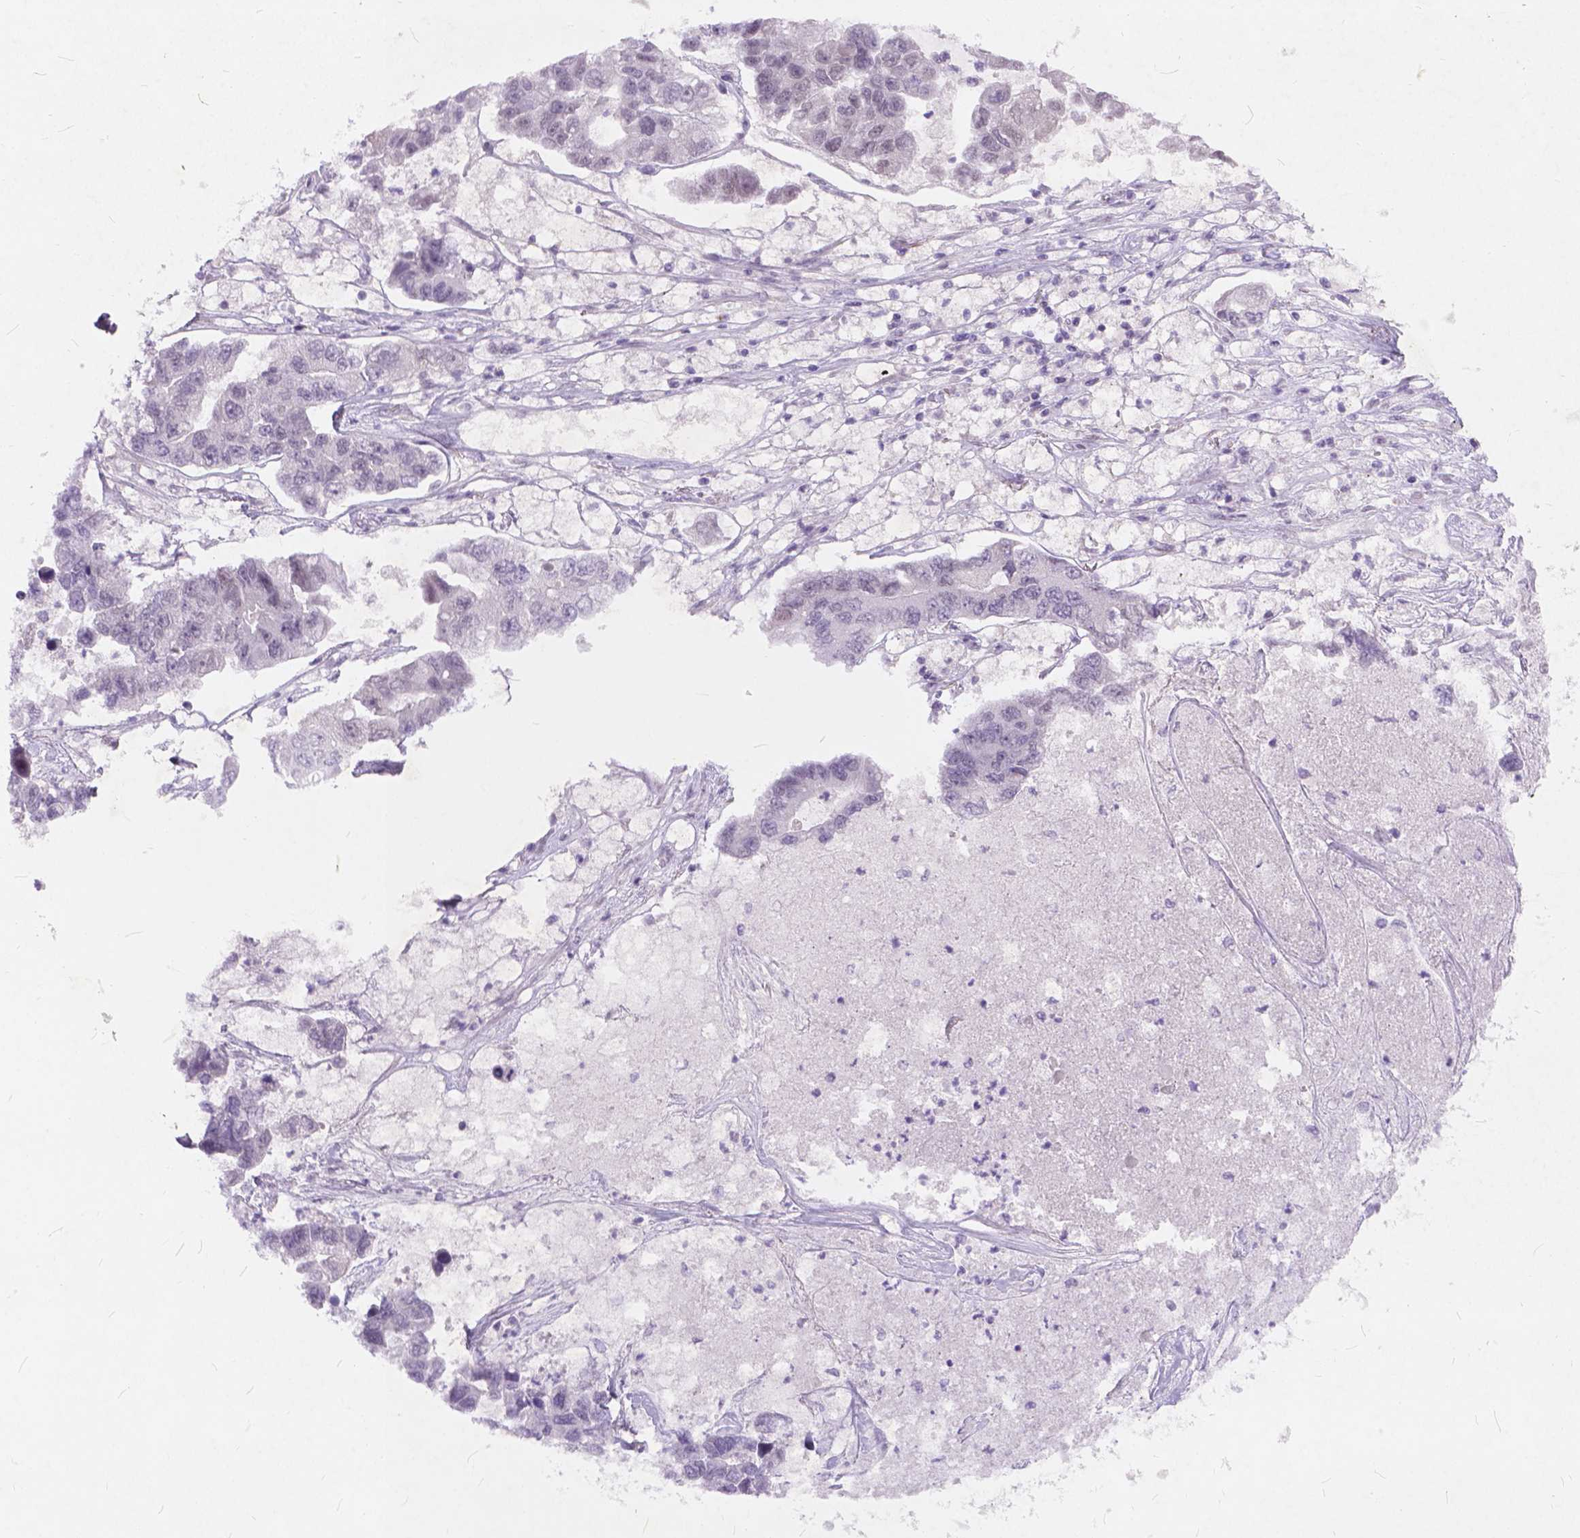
{"staining": {"intensity": "negative", "quantity": "none", "location": "none"}, "tissue": "lung cancer", "cell_type": "Tumor cells", "image_type": "cancer", "snomed": [{"axis": "morphology", "description": "Adenocarcinoma, NOS"}, {"axis": "topography", "description": "Bronchus"}, {"axis": "topography", "description": "Lung"}], "caption": "Lung cancer (adenocarcinoma) was stained to show a protein in brown. There is no significant positivity in tumor cells. (DAB (3,3'-diaminobenzidine) immunohistochemistry, high magnification).", "gene": "FAM53A", "patient": {"sex": "female", "age": 51}}